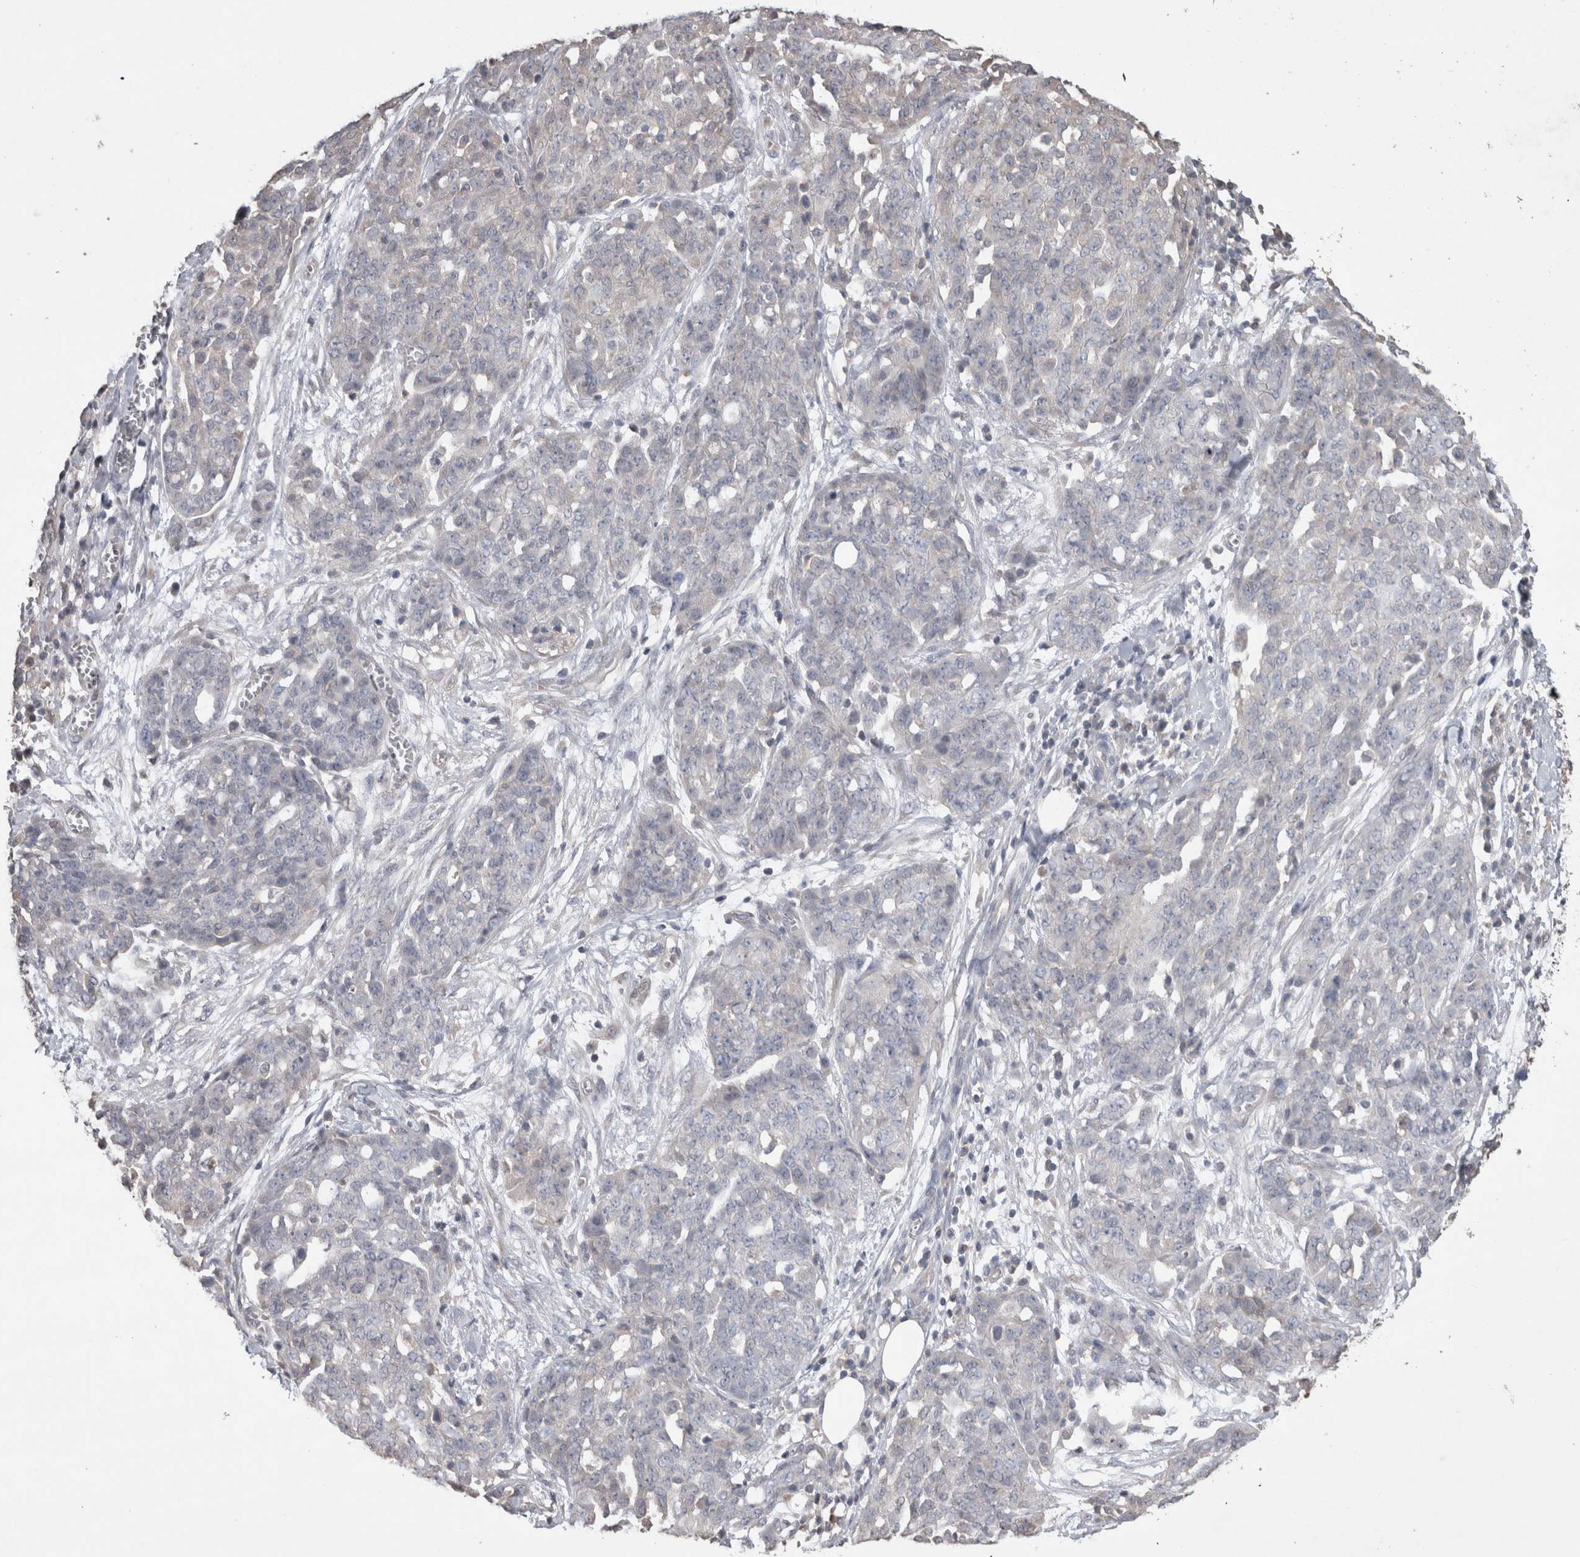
{"staining": {"intensity": "negative", "quantity": "none", "location": "none"}, "tissue": "ovarian cancer", "cell_type": "Tumor cells", "image_type": "cancer", "snomed": [{"axis": "morphology", "description": "Cystadenocarcinoma, serous, NOS"}, {"axis": "topography", "description": "Soft tissue"}, {"axis": "topography", "description": "Ovary"}], "caption": "Immunohistochemical staining of ovarian cancer (serous cystadenocarcinoma) demonstrates no significant staining in tumor cells. (DAB (3,3'-diaminobenzidine) immunohistochemistry (IHC), high magnification).", "gene": "TRIM5", "patient": {"sex": "female", "age": 57}}